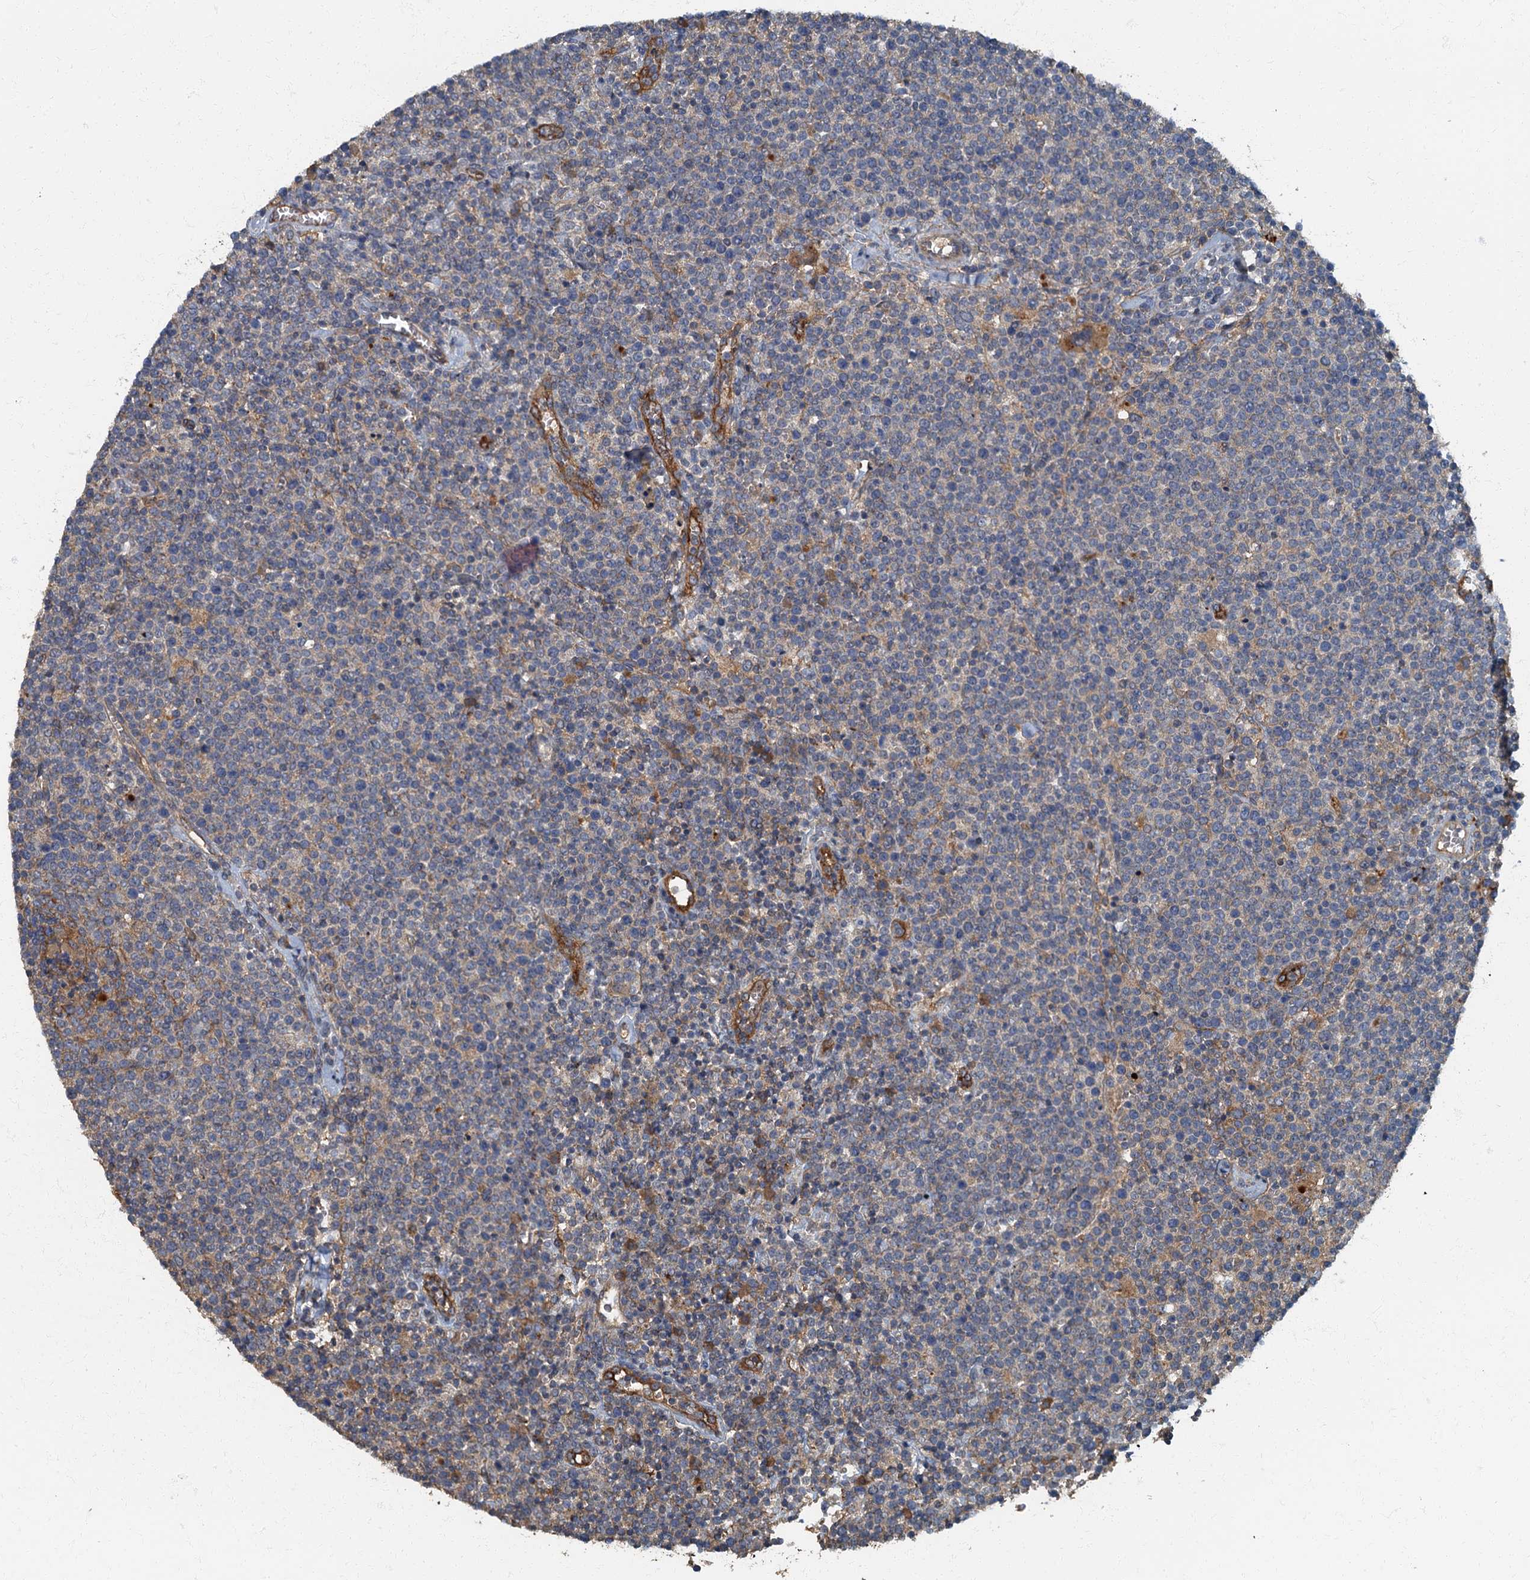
{"staining": {"intensity": "negative", "quantity": "none", "location": "none"}, "tissue": "lymphoma", "cell_type": "Tumor cells", "image_type": "cancer", "snomed": [{"axis": "morphology", "description": "Malignant lymphoma, non-Hodgkin's type, High grade"}, {"axis": "topography", "description": "Lymph node"}], "caption": "Immunohistochemistry of human lymphoma demonstrates no expression in tumor cells.", "gene": "ARL11", "patient": {"sex": "male", "age": 61}}